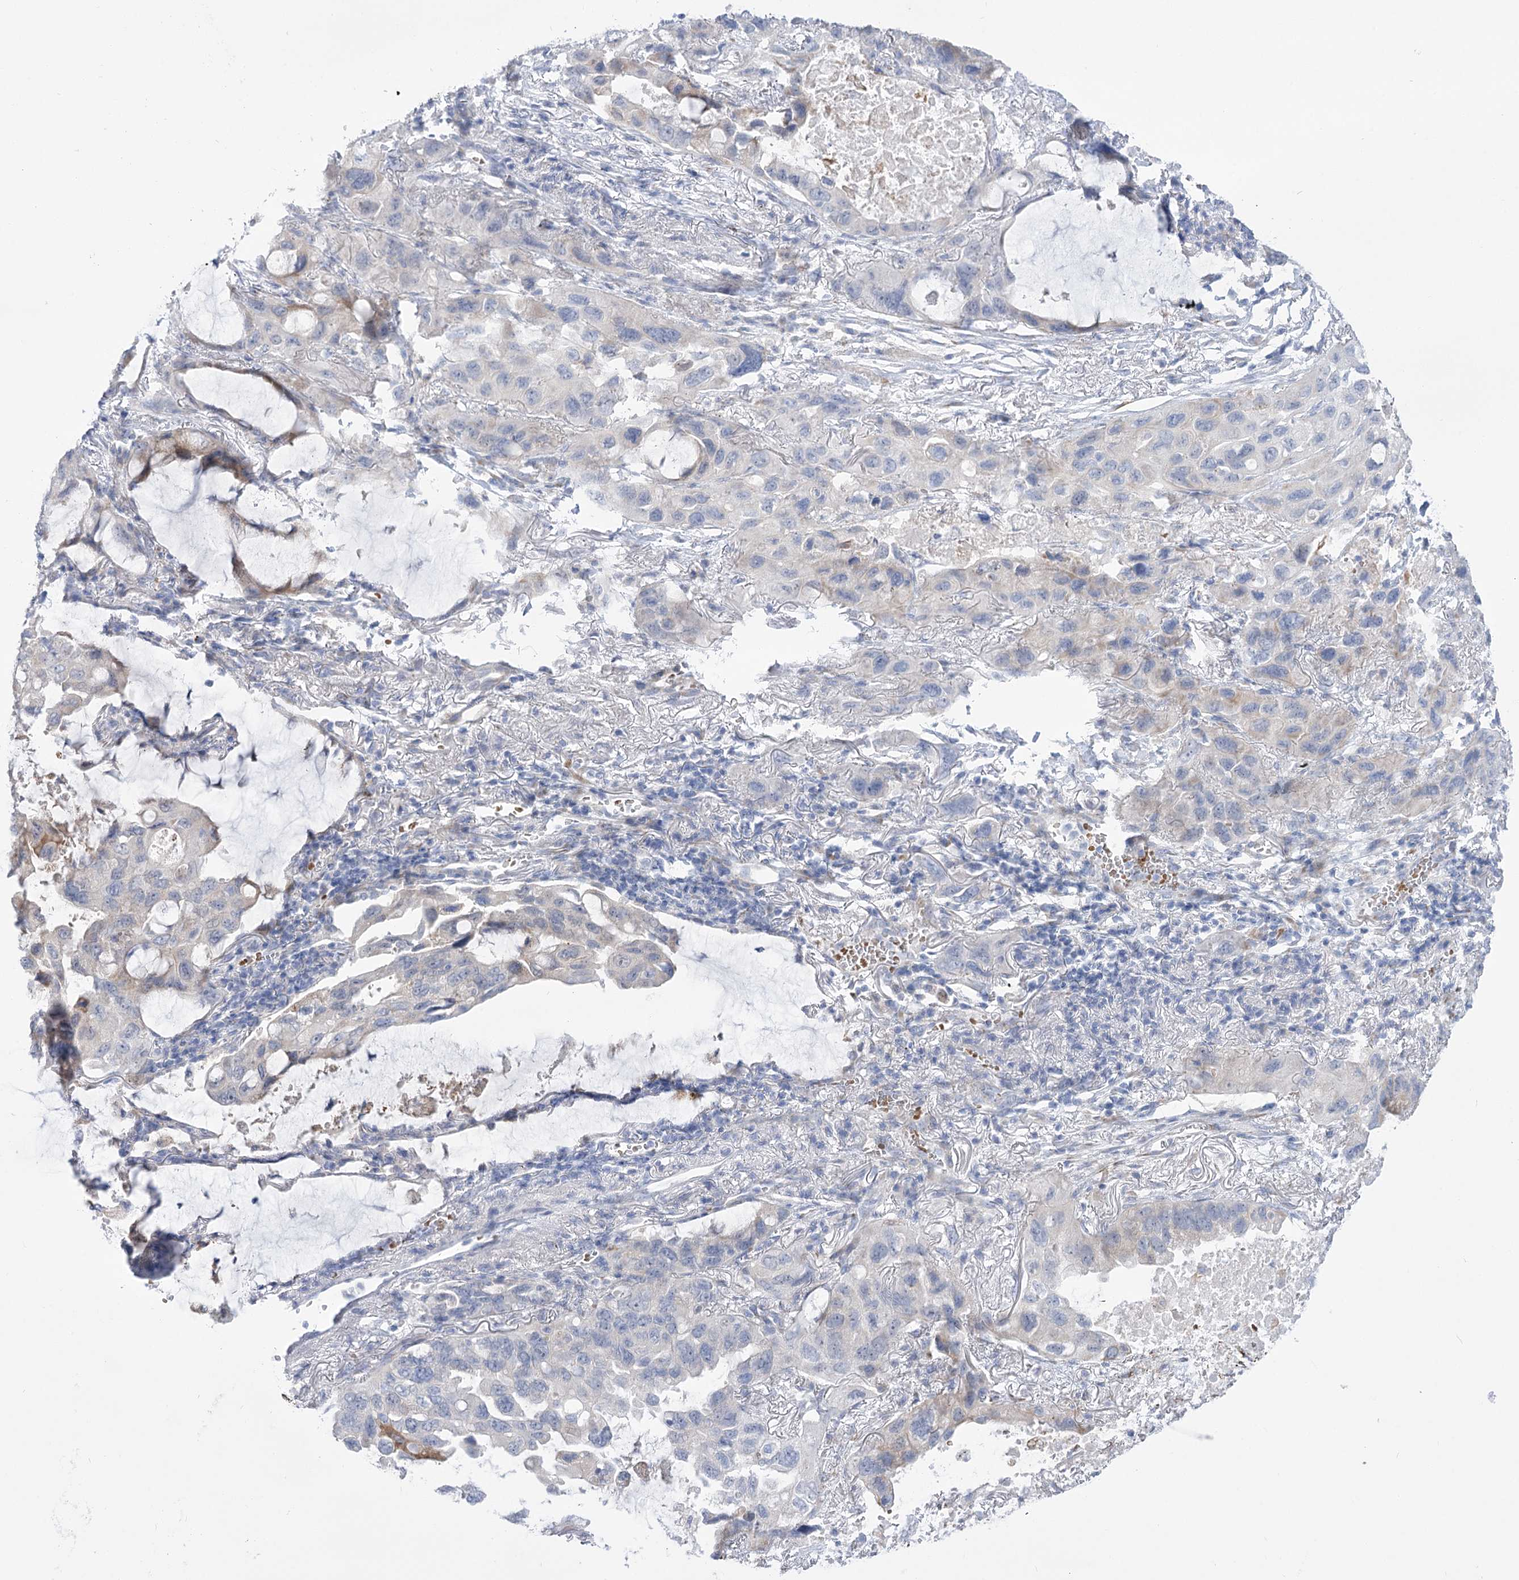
{"staining": {"intensity": "weak", "quantity": "<25%", "location": "cytoplasmic/membranous"}, "tissue": "lung cancer", "cell_type": "Tumor cells", "image_type": "cancer", "snomed": [{"axis": "morphology", "description": "Squamous cell carcinoma, NOS"}, {"axis": "topography", "description": "Lung"}], "caption": "A high-resolution histopathology image shows immunohistochemistry staining of lung squamous cell carcinoma, which displays no significant expression in tumor cells.", "gene": "SIAE", "patient": {"sex": "female", "age": 73}}